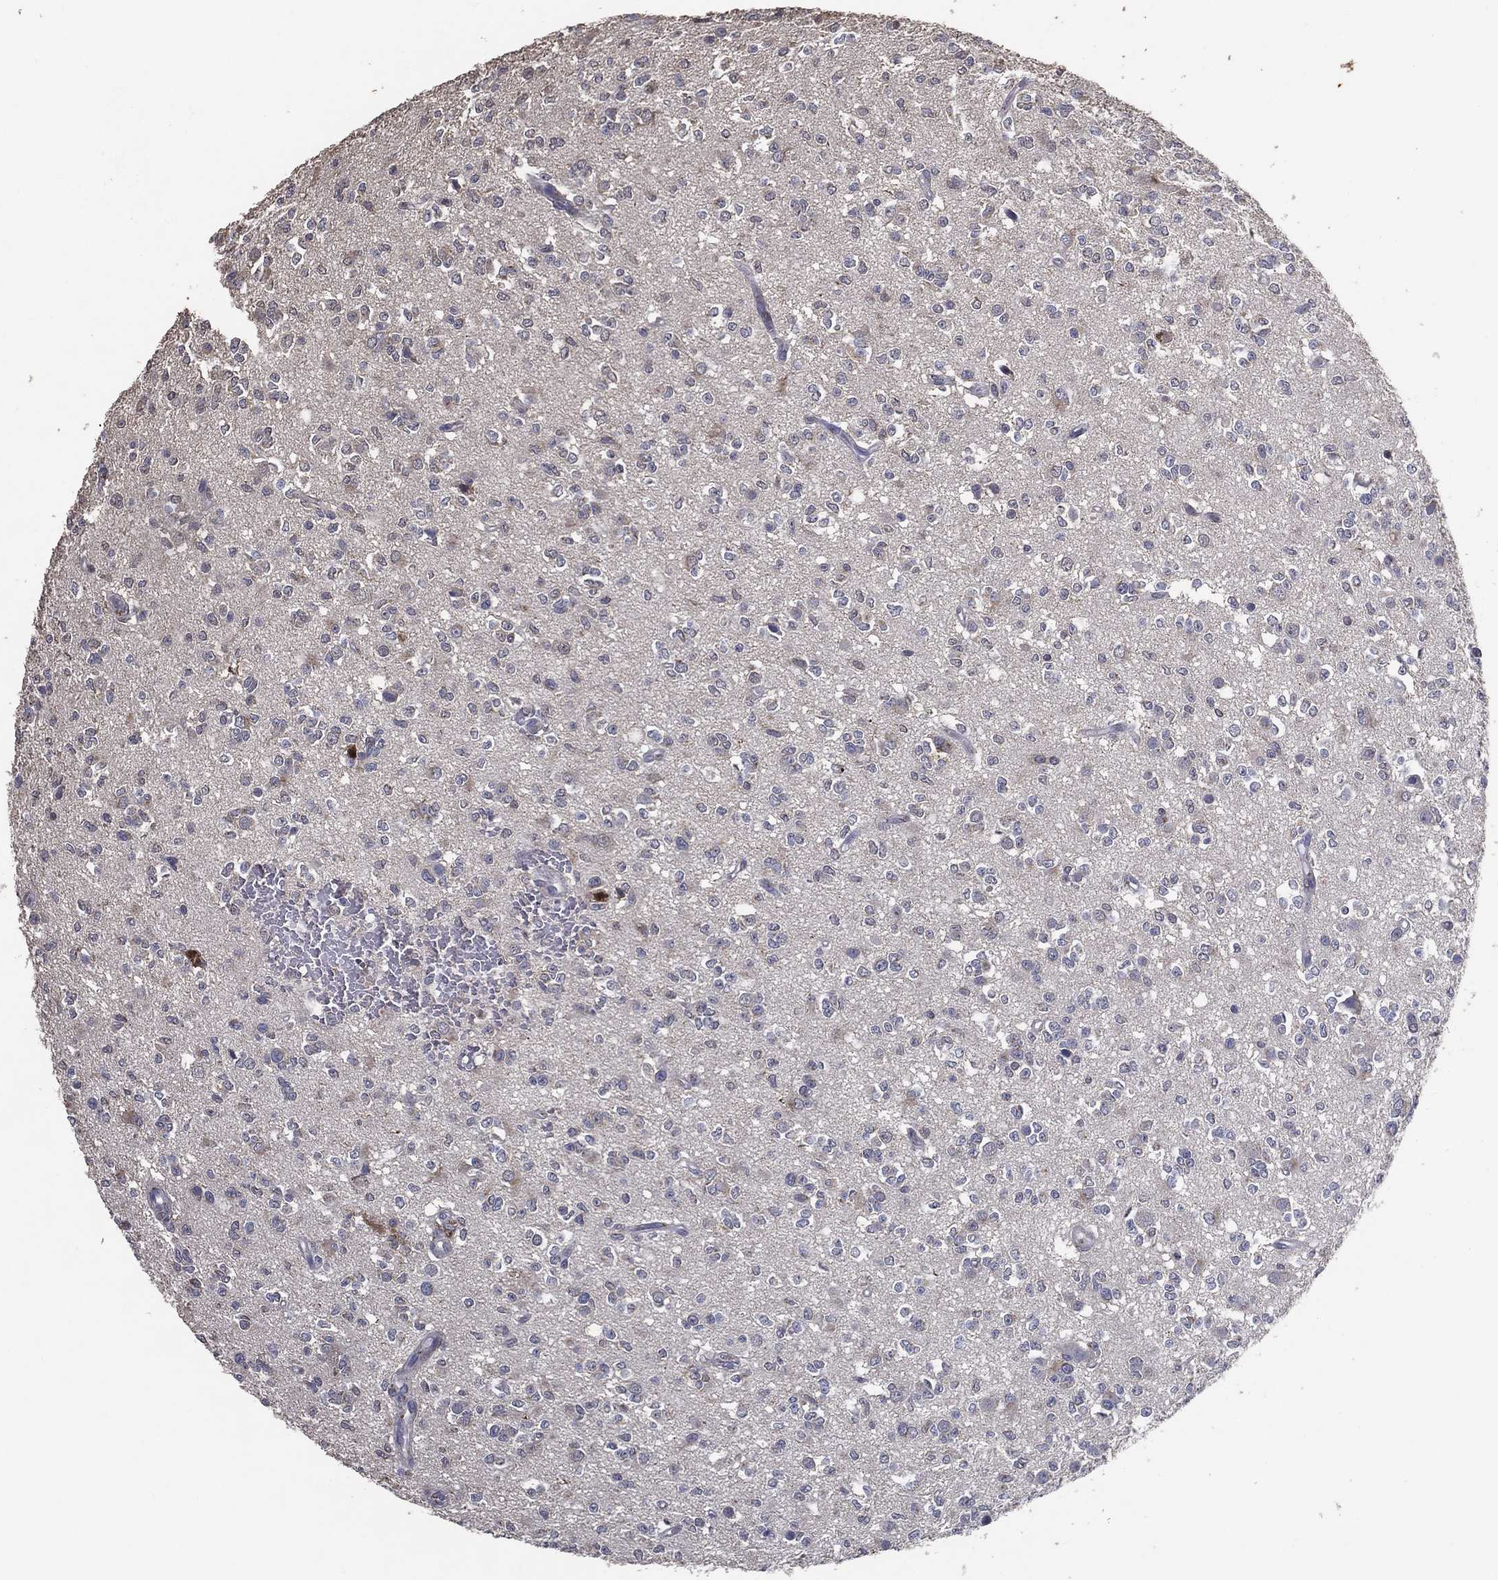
{"staining": {"intensity": "weak", "quantity": "<25%", "location": "cytoplasmic/membranous"}, "tissue": "glioma", "cell_type": "Tumor cells", "image_type": "cancer", "snomed": [{"axis": "morphology", "description": "Glioma, malignant, Low grade"}, {"axis": "topography", "description": "Brain"}], "caption": "Immunohistochemistry (IHC) photomicrograph of human glioma stained for a protein (brown), which exhibits no expression in tumor cells.", "gene": "GPR183", "patient": {"sex": "female", "age": 45}}